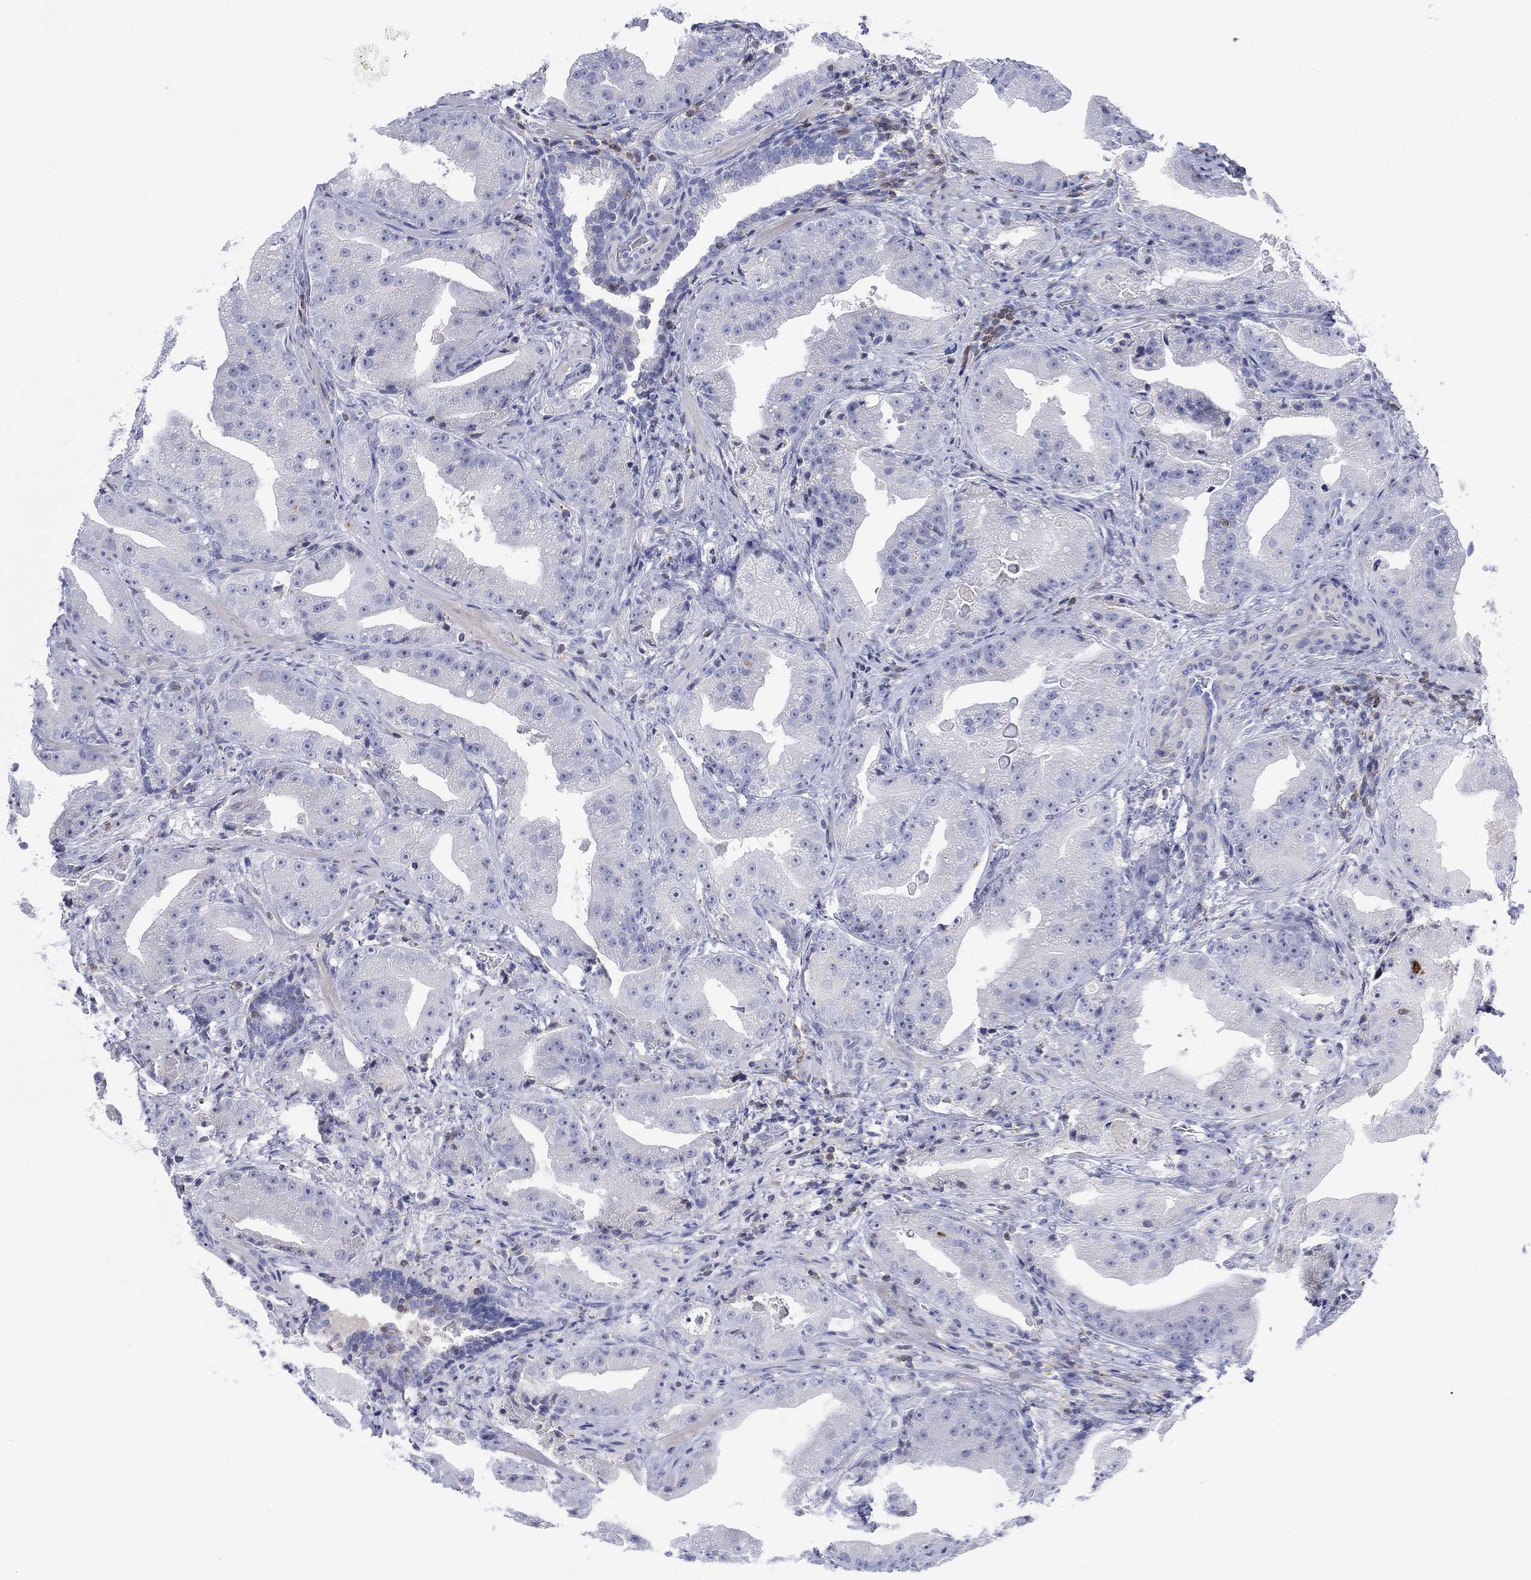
{"staining": {"intensity": "negative", "quantity": "none", "location": "none"}, "tissue": "prostate cancer", "cell_type": "Tumor cells", "image_type": "cancer", "snomed": [{"axis": "morphology", "description": "Adenocarcinoma, Low grade"}, {"axis": "topography", "description": "Prostate"}], "caption": "Immunohistochemical staining of prostate cancer demonstrates no significant positivity in tumor cells. Brightfield microscopy of IHC stained with DAB (3,3'-diaminobenzidine) (brown) and hematoxylin (blue), captured at high magnification.", "gene": "SEPTIN1", "patient": {"sex": "male", "age": 62}}